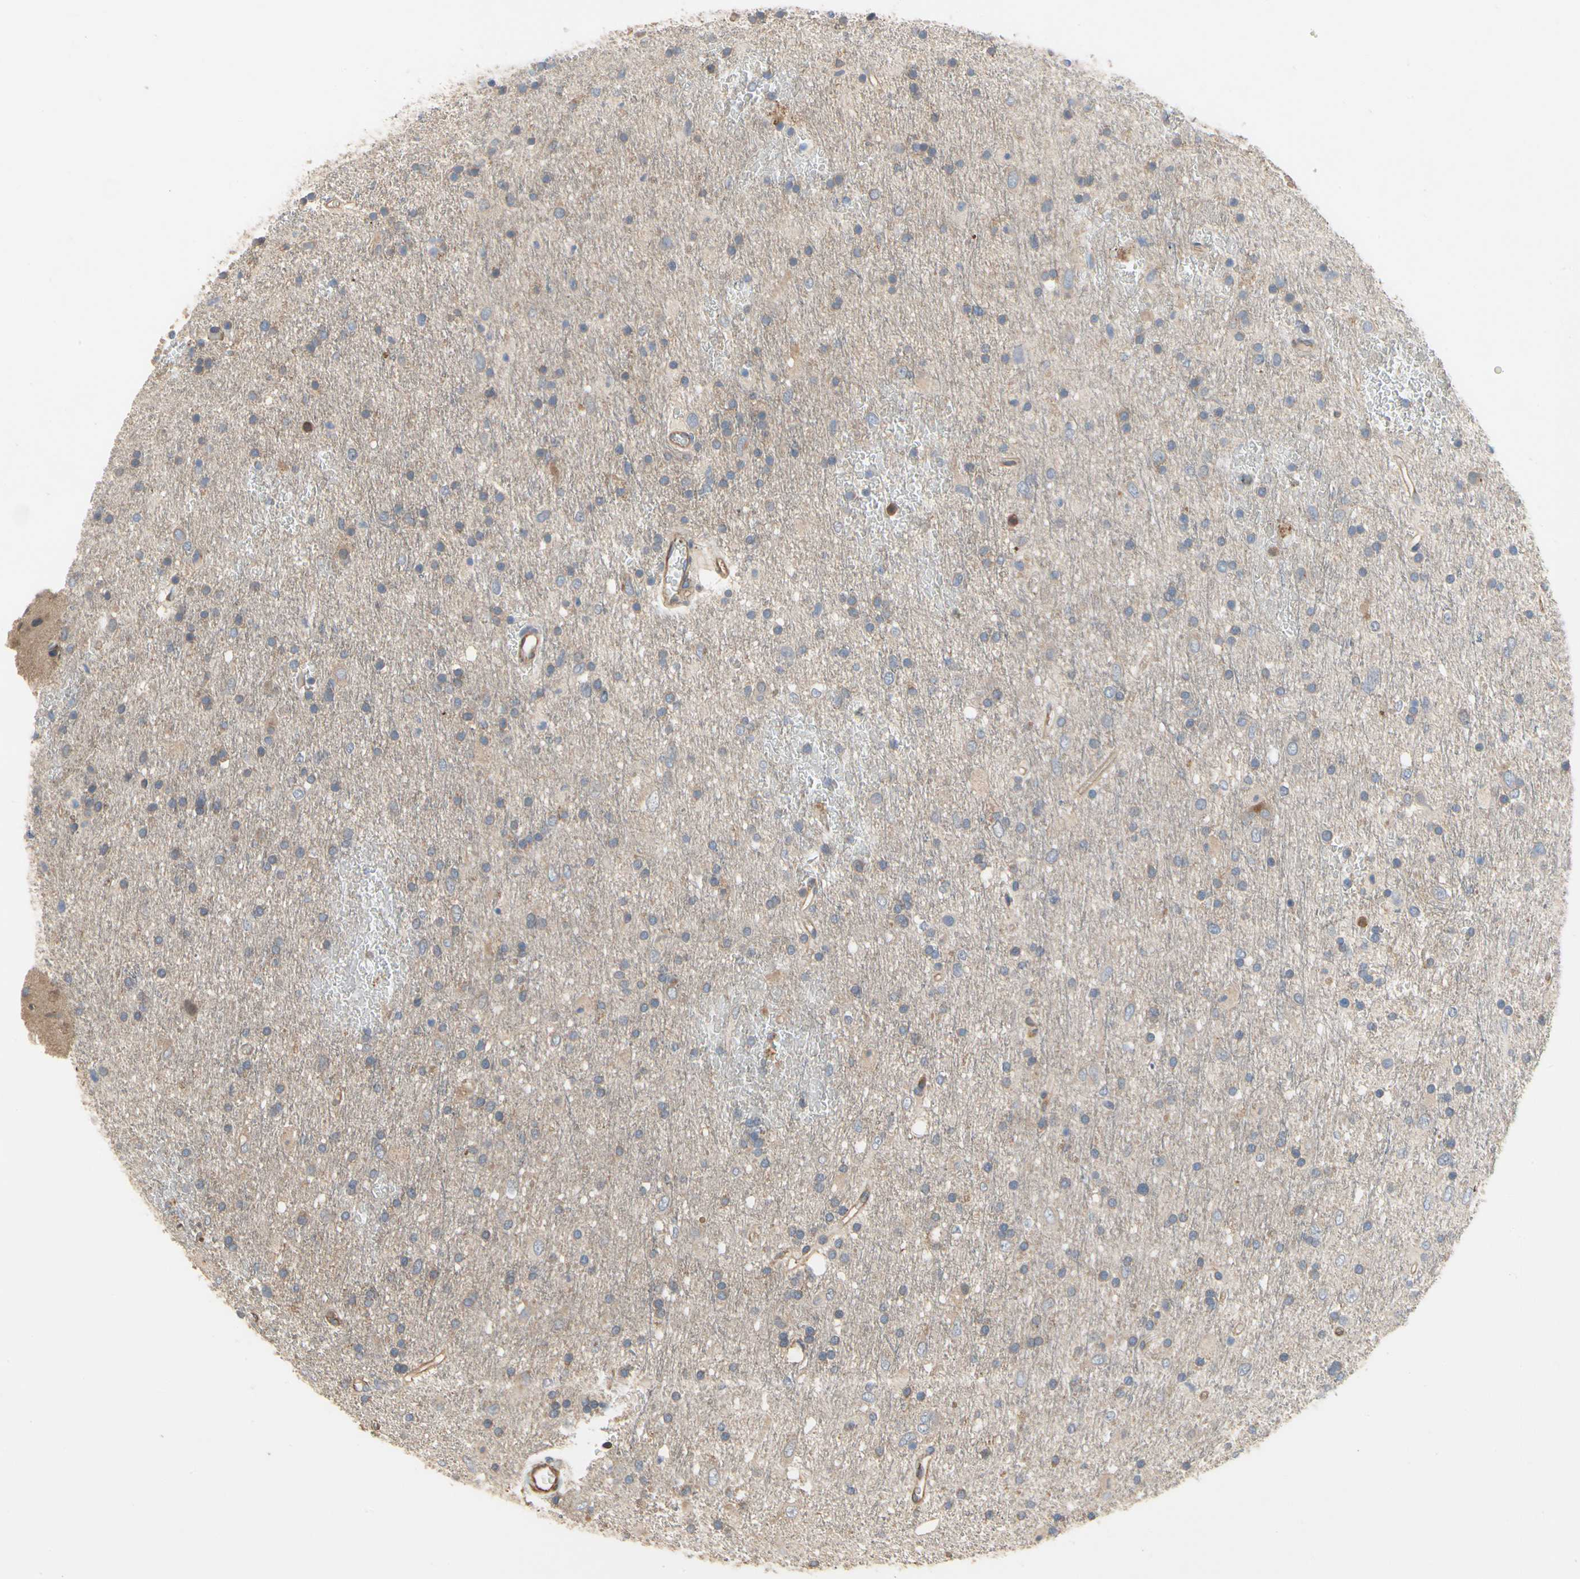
{"staining": {"intensity": "weak", "quantity": "25%-75%", "location": "cytoplasmic/membranous"}, "tissue": "glioma", "cell_type": "Tumor cells", "image_type": "cancer", "snomed": [{"axis": "morphology", "description": "Glioma, malignant, Low grade"}, {"axis": "topography", "description": "Brain"}], "caption": "An image showing weak cytoplasmic/membranous positivity in approximately 25%-75% of tumor cells in glioma, as visualized by brown immunohistochemical staining.", "gene": "PDZK1", "patient": {"sex": "male", "age": 77}}